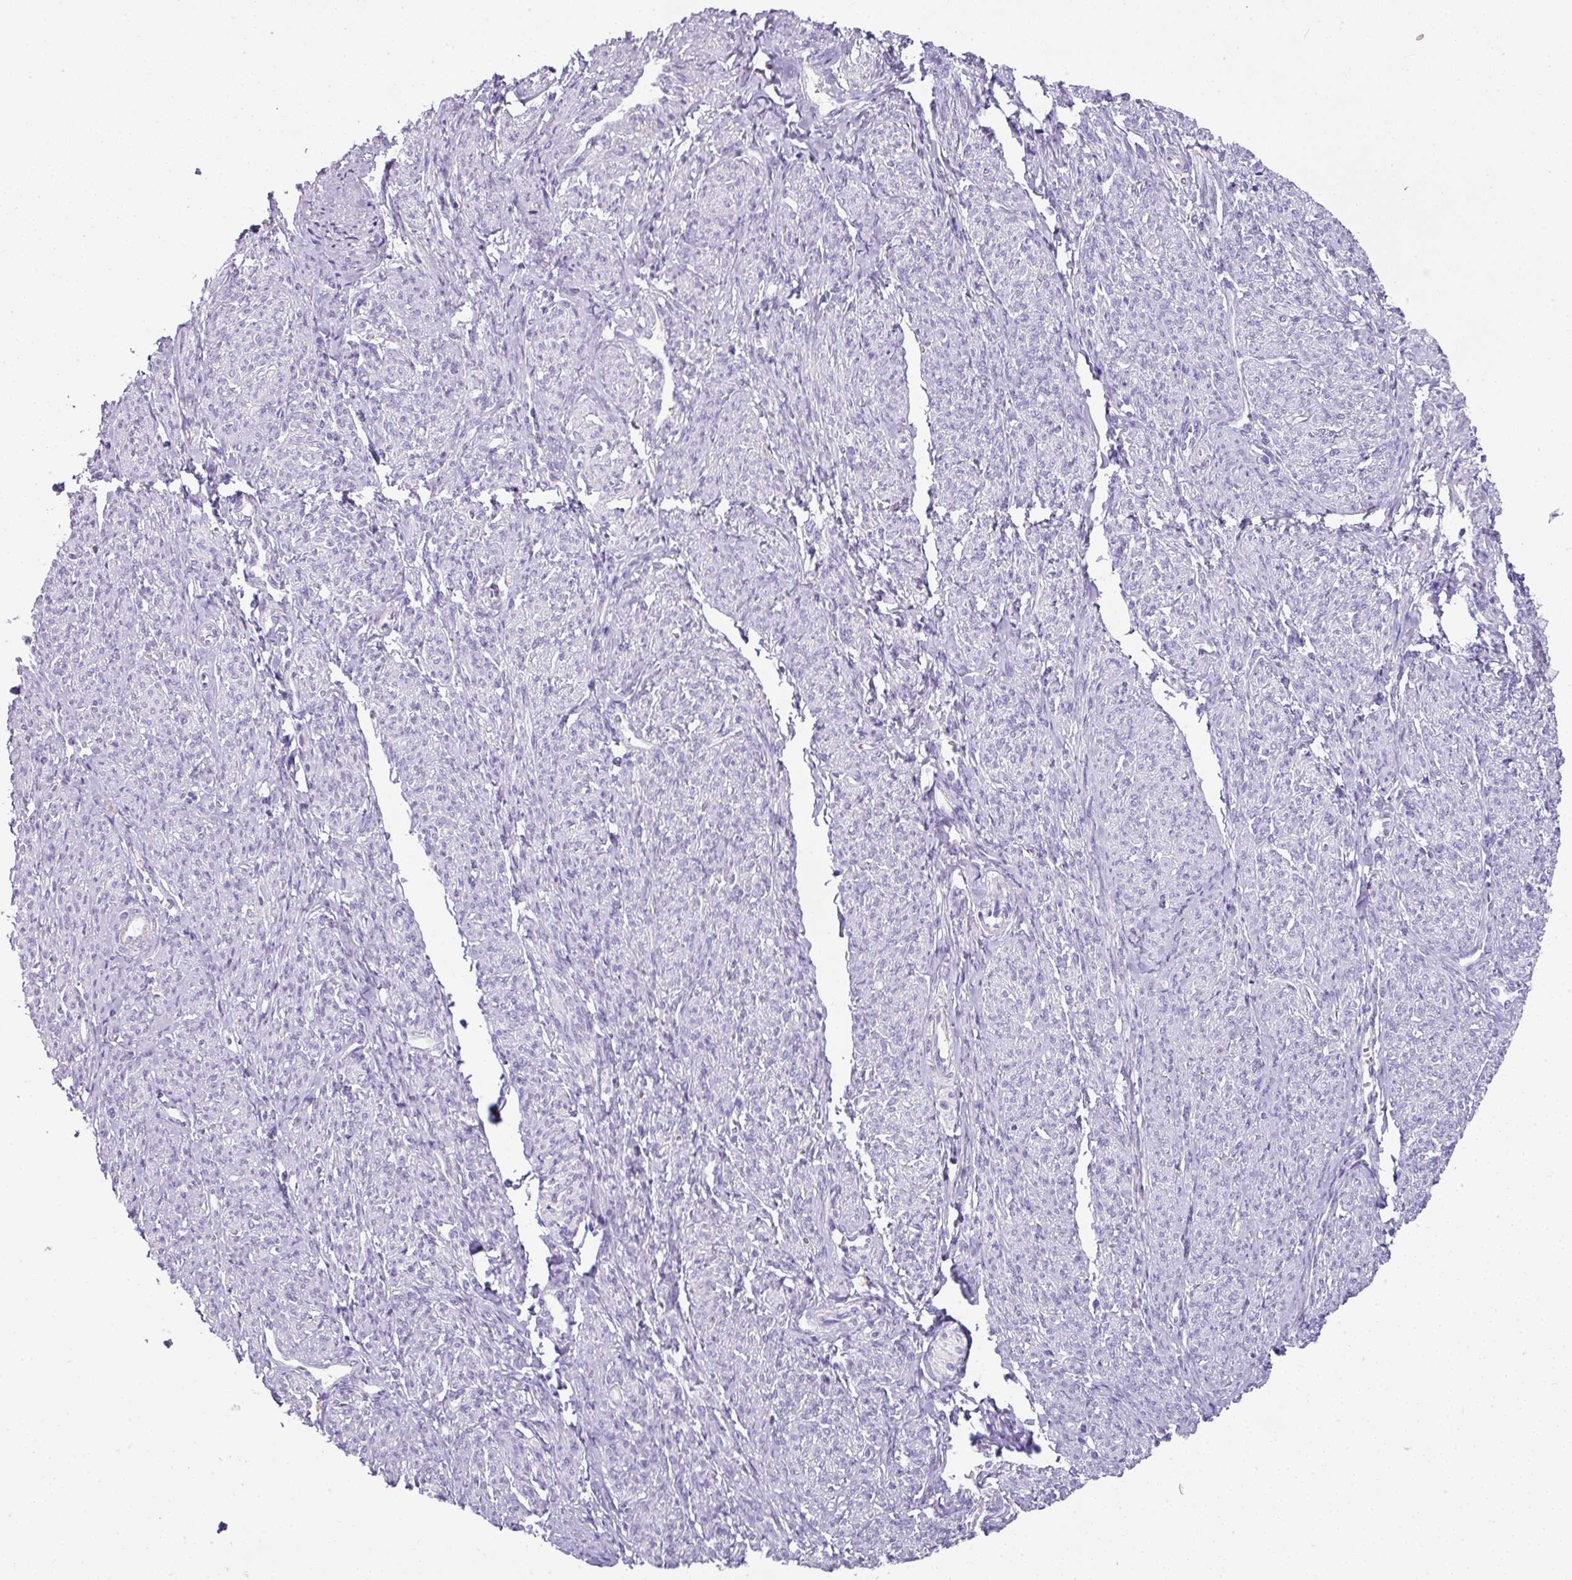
{"staining": {"intensity": "negative", "quantity": "none", "location": "none"}, "tissue": "smooth muscle", "cell_type": "Smooth muscle cells", "image_type": "normal", "snomed": [{"axis": "morphology", "description": "Normal tissue, NOS"}, {"axis": "topography", "description": "Smooth muscle"}], "caption": "IHC of benign smooth muscle exhibits no staining in smooth muscle cells.", "gene": "OR52N1", "patient": {"sex": "female", "age": 65}}